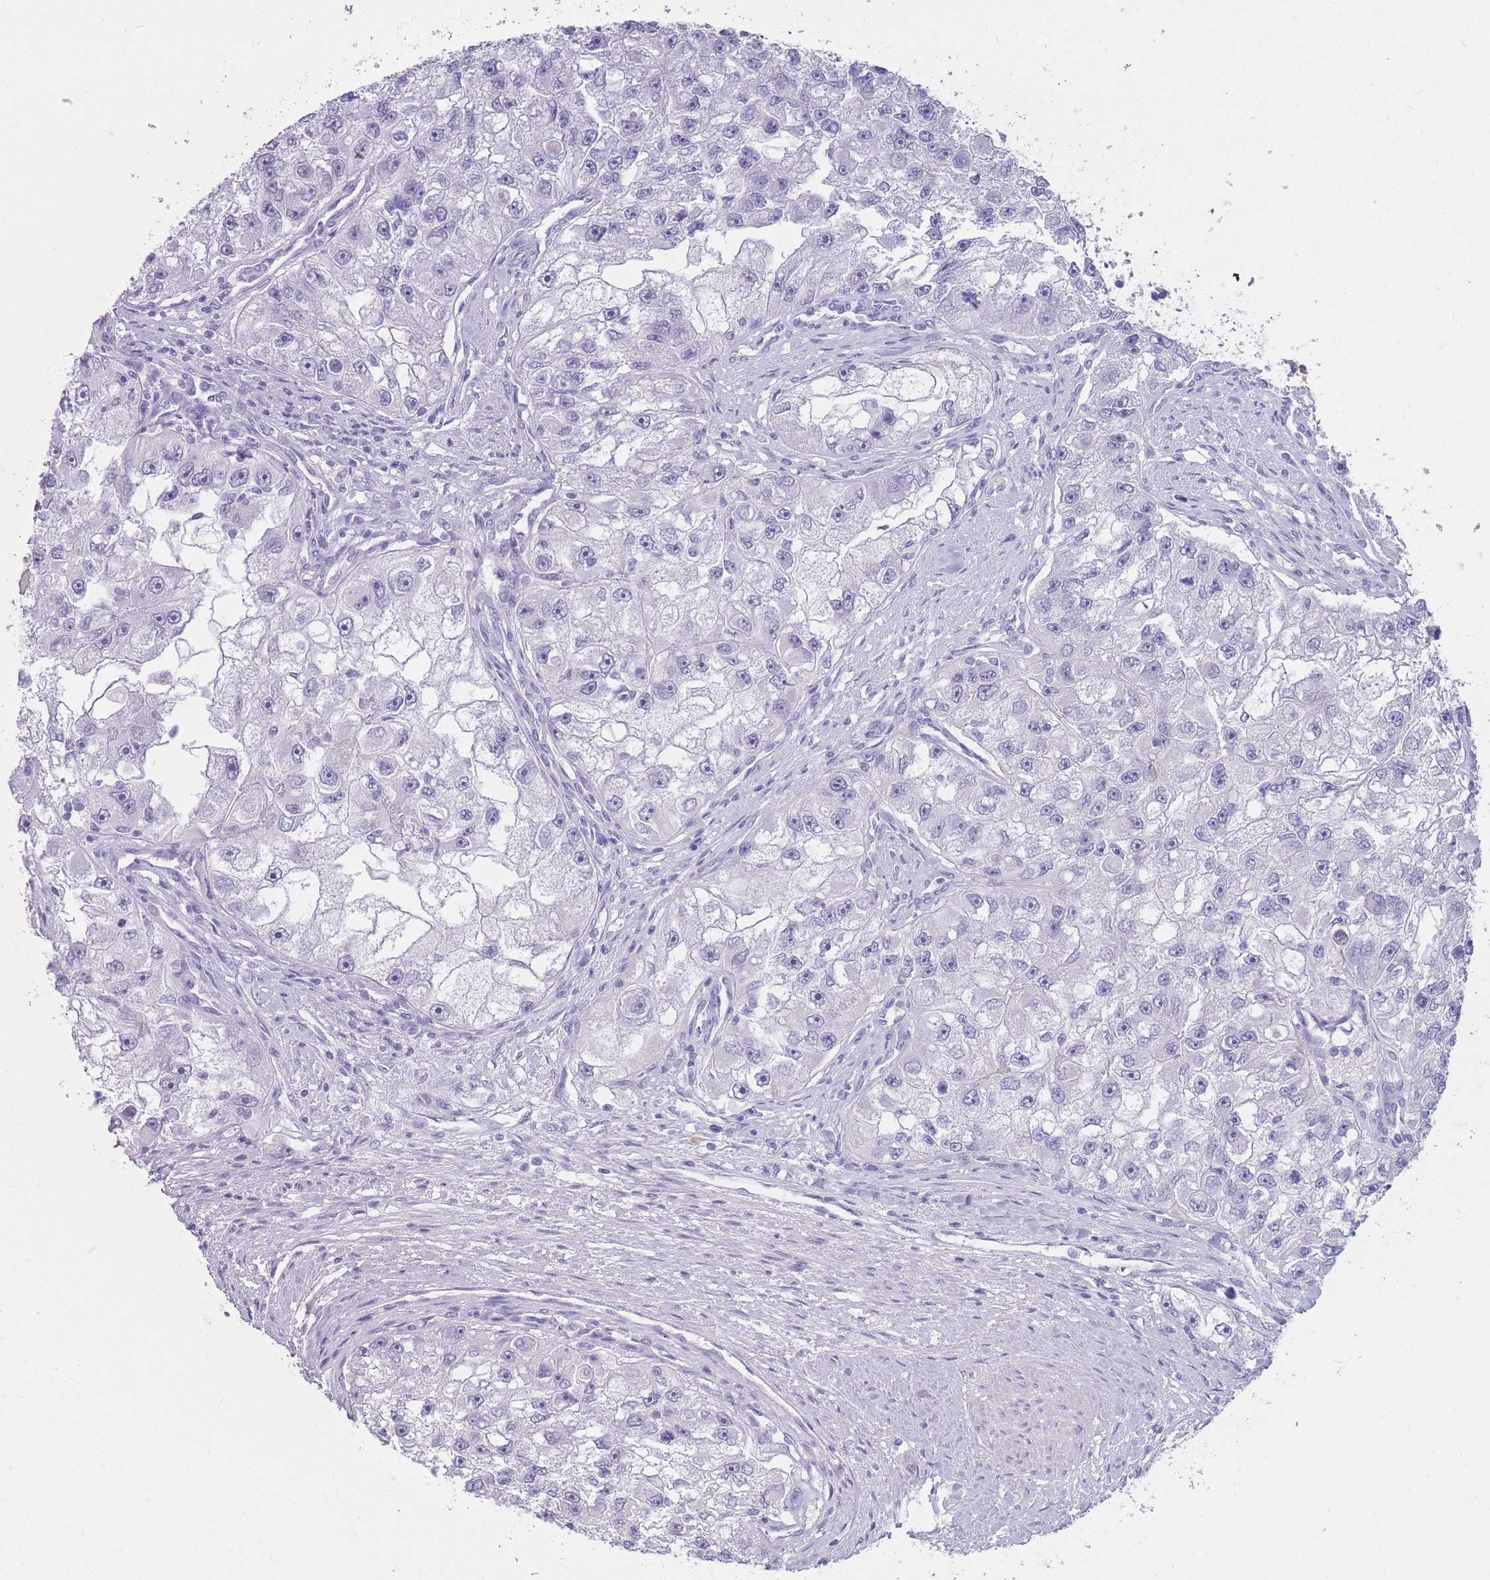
{"staining": {"intensity": "negative", "quantity": "none", "location": "none"}, "tissue": "renal cancer", "cell_type": "Tumor cells", "image_type": "cancer", "snomed": [{"axis": "morphology", "description": "Adenocarcinoma, NOS"}, {"axis": "topography", "description": "Kidney"}], "caption": "Renal adenocarcinoma stained for a protein using IHC shows no expression tumor cells.", "gene": "DCANP1", "patient": {"sex": "male", "age": 63}}